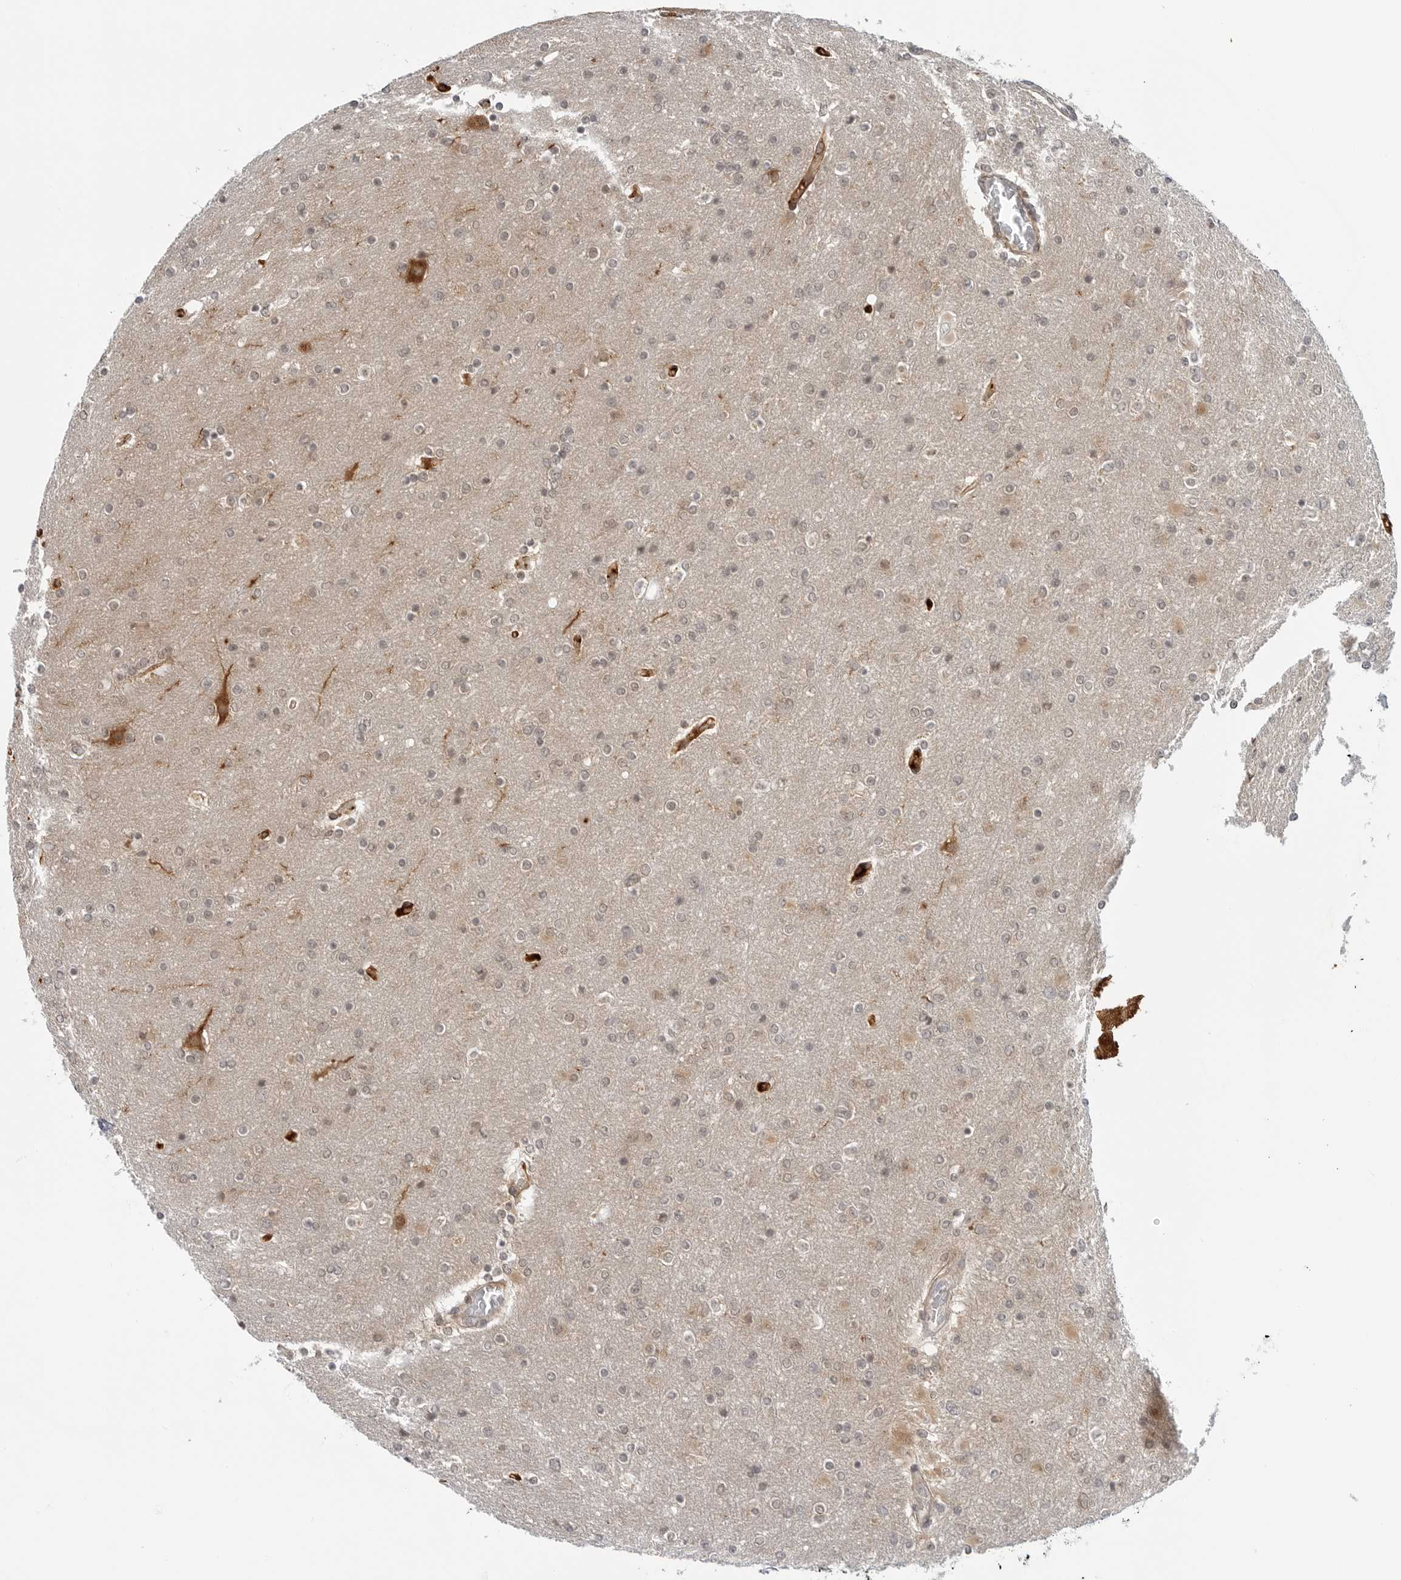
{"staining": {"intensity": "weak", "quantity": "<25%", "location": "cytoplasmic/membranous"}, "tissue": "glioma", "cell_type": "Tumor cells", "image_type": "cancer", "snomed": [{"axis": "morphology", "description": "Glioma, malignant, High grade"}, {"axis": "topography", "description": "Cerebral cortex"}], "caption": "Glioma was stained to show a protein in brown. There is no significant positivity in tumor cells.", "gene": "STXBP3", "patient": {"sex": "female", "age": 36}}